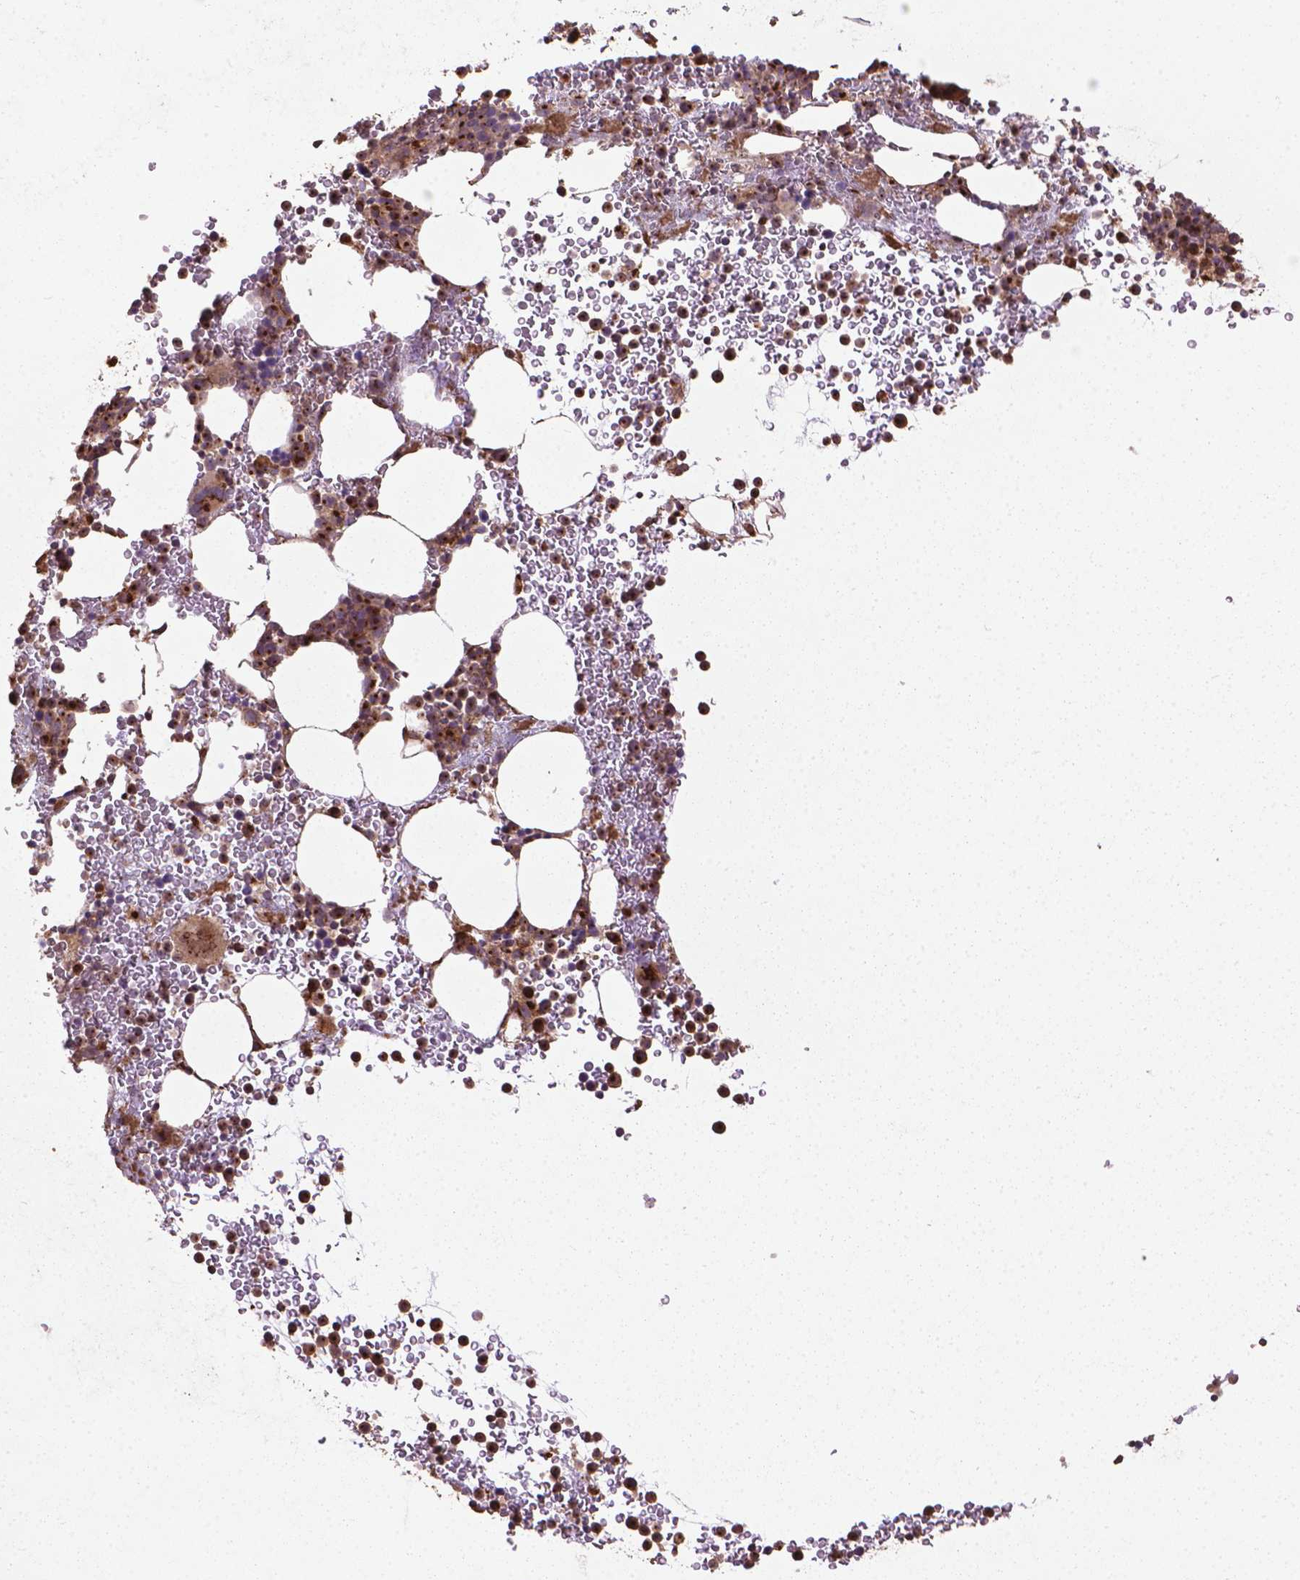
{"staining": {"intensity": "moderate", "quantity": "25%-75%", "location": "cytoplasmic/membranous"}, "tissue": "bone marrow", "cell_type": "Hematopoietic cells", "image_type": "normal", "snomed": [{"axis": "morphology", "description": "Normal tissue, NOS"}, {"axis": "topography", "description": "Bone marrow"}], "caption": "Protein staining of benign bone marrow exhibits moderate cytoplasmic/membranous staining in about 25%-75% of hematopoietic cells. The staining was performed using DAB (3,3'-diaminobenzidine), with brown indicating positive protein expression. Nuclei are stained blue with hematoxylin.", "gene": "GAS1", "patient": {"sex": "female", "age": 56}}